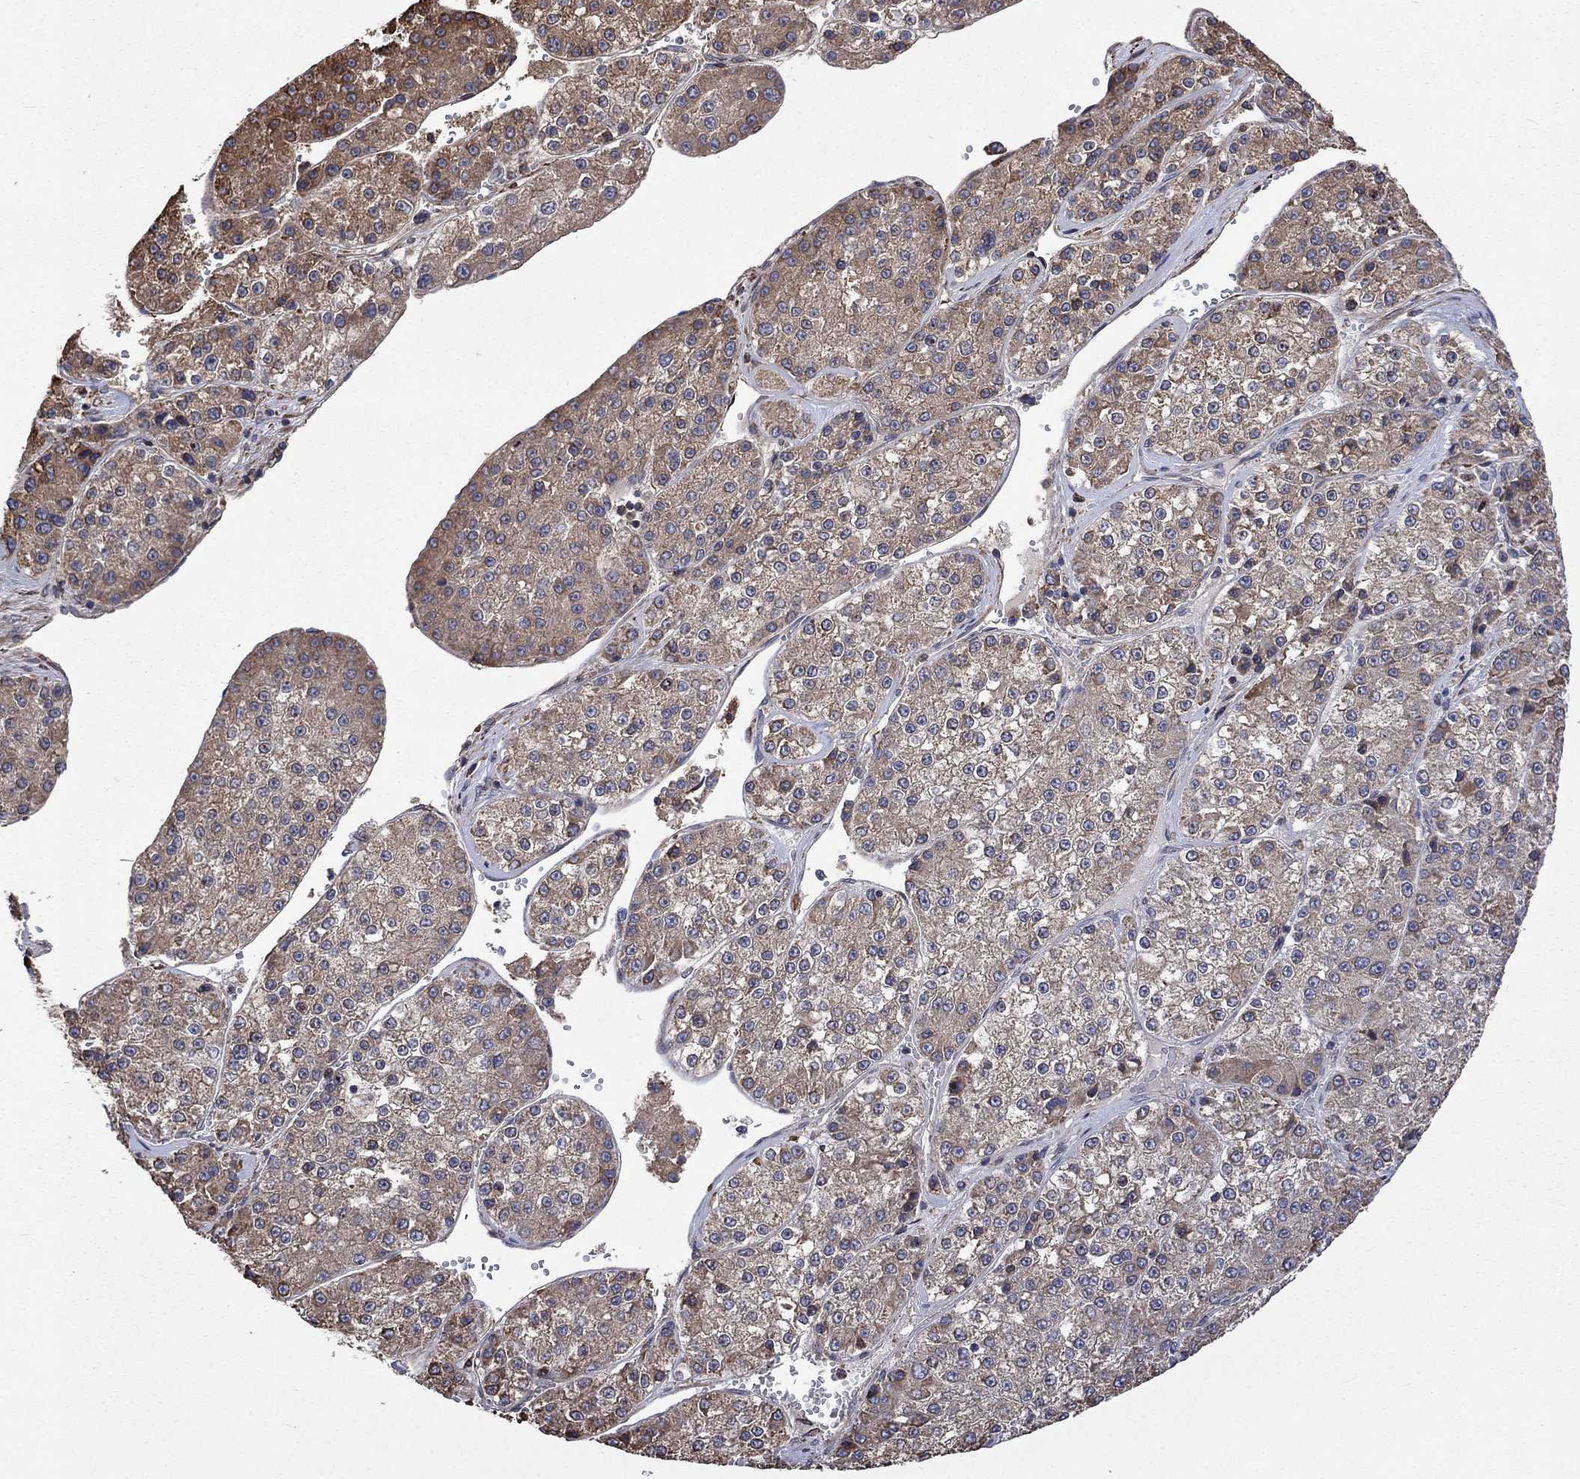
{"staining": {"intensity": "moderate", "quantity": ">75%", "location": "cytoplasmic/membranous"}, "tissue": "liver cancer", "cell_type": "Tumor cells", "image_type": "cancer", "snomed": [{"axis": "morphology", "description": "Carcinoma, Hepatocellular, NOS"}, {"axis": "topography", "description": "Liver"}], "caption": "Immunohistochemical staining of liver hepatocellular carcinoma displays moderate cytoplasmic/membranous protein expression in approximately >75% of tumor cells.", "gene": "ESRRA", "patient": {"sex": "female", "age": 73}}